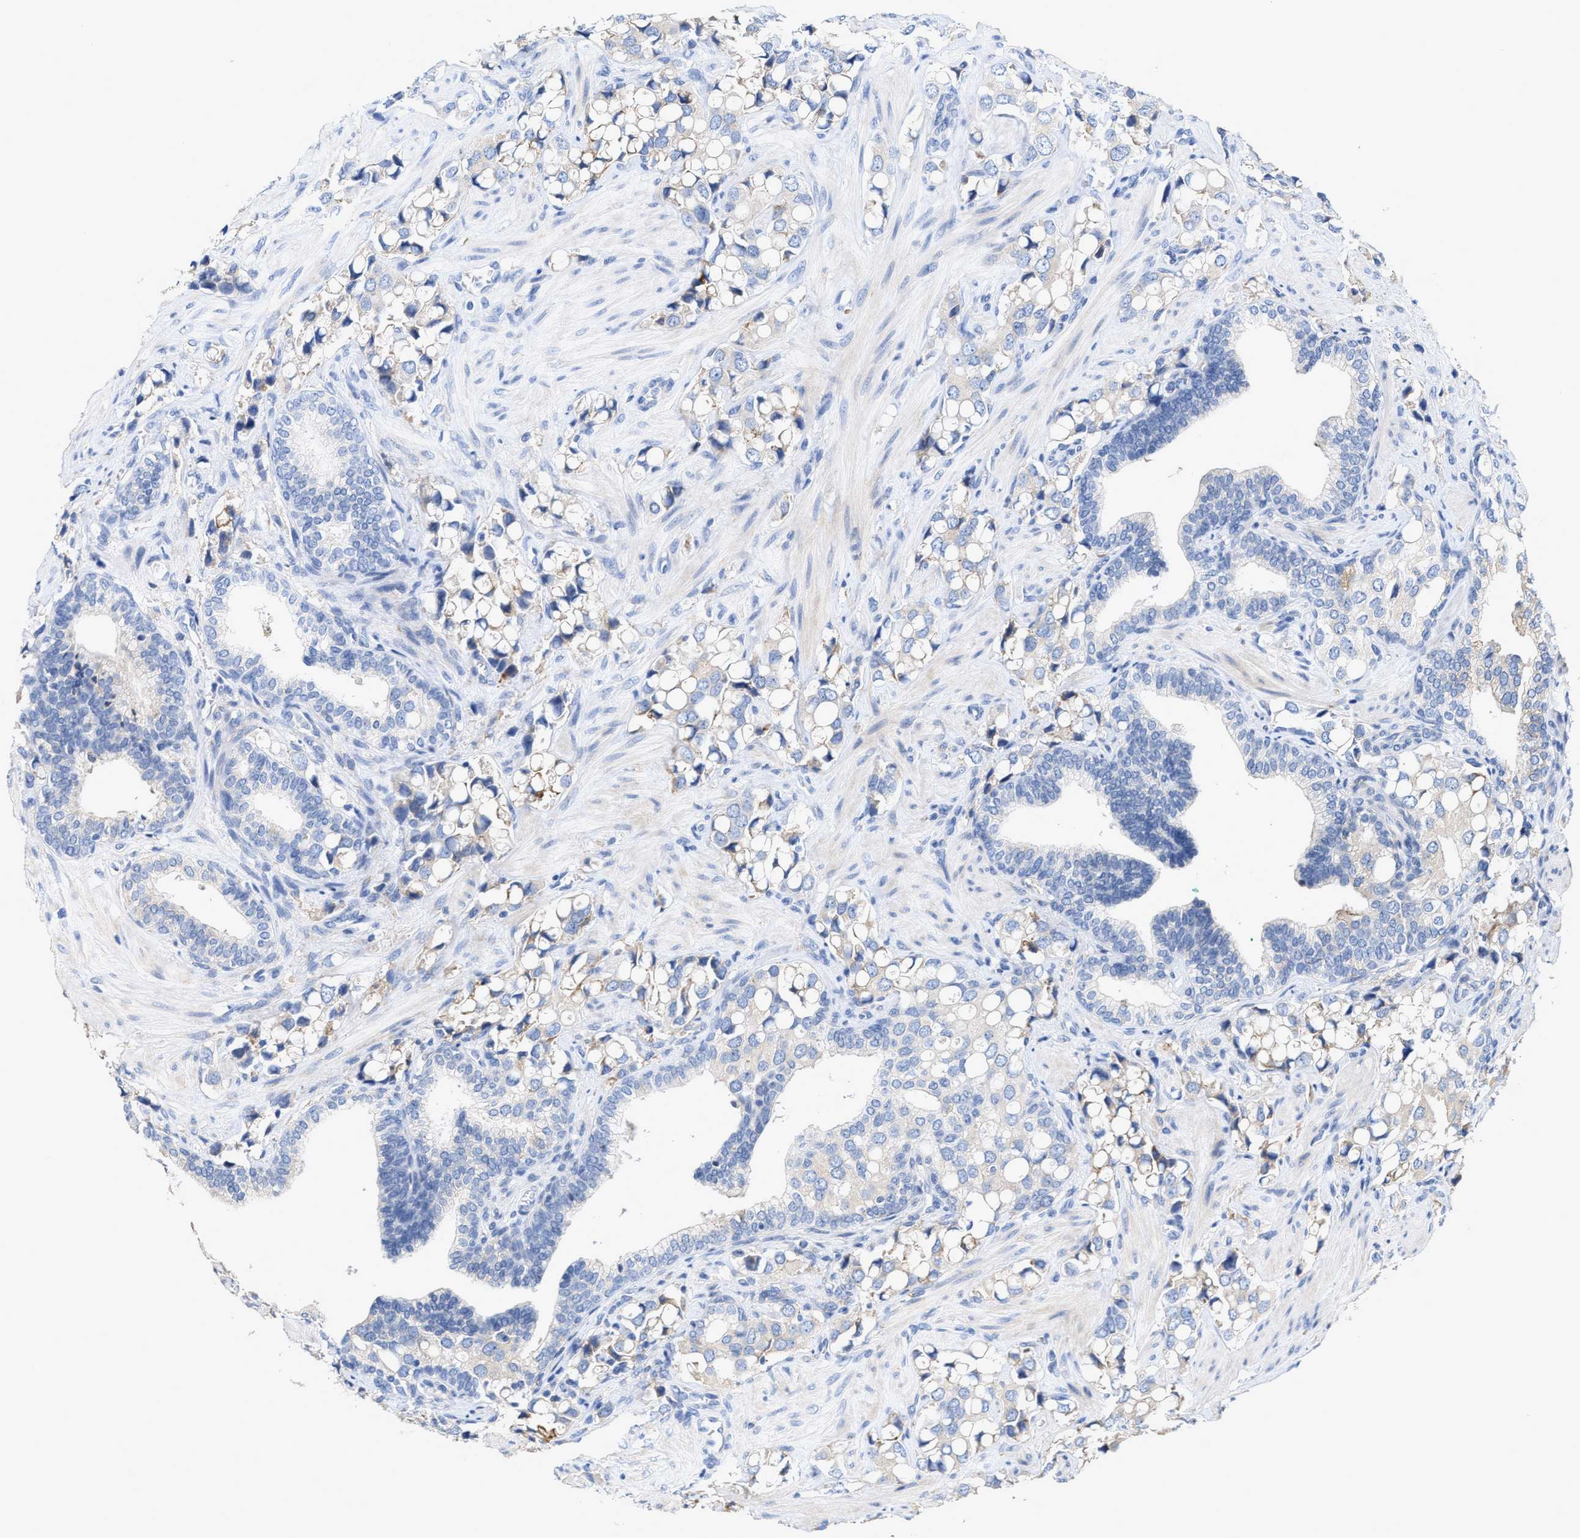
{"staining": {"intensity": "weak", "quantity": "<25%", "location": "cytoplasmic/membranous"}, "tissue": "prostate cancer", "cell_type": "Tumor cells", "image_type": "cancer", "snomed": [{"axis": "morphology", "description": "Adenocarcinoma, High grade"}, {"axis": "topography", "description": "Prostate"}], "caption": "Photomicrograph shows no significant protein staining in tumor cells of high-grade adenocarcinoma (prostate).", "gene": "RYR2", "patient": {"sex": "male", "age": 52}}